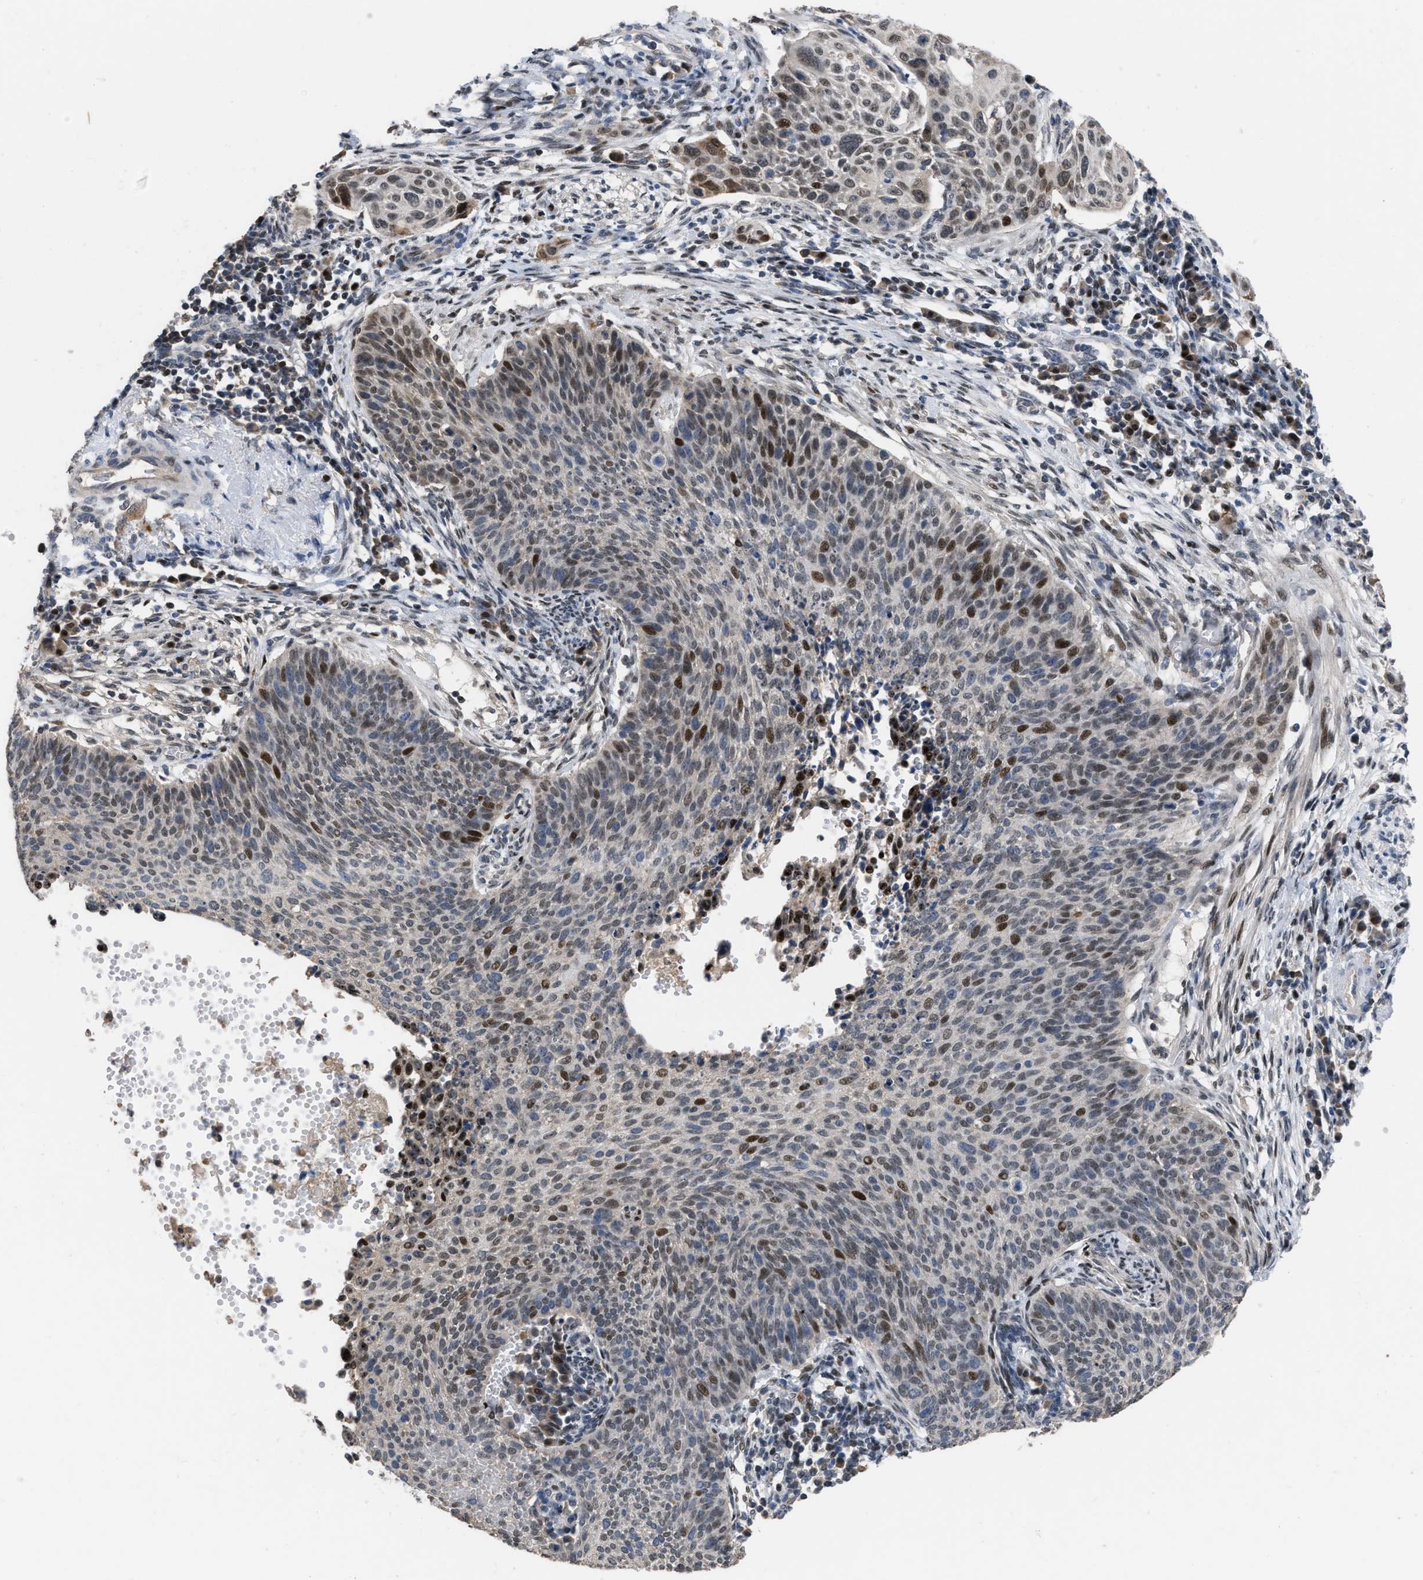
{"staining": {"intensity": "strong", "quantity": "25%-75%", "location": "nuclear"}, "tissue": "cervical cancer", "cell_type": "Tumor cells", "image_type": "cancer", "snomed": [{"axis": "morphology", "description": "Squamous cell carcinoma, NOS"}, {"axis": "topography", "description": "Cervix"}], "caption": "An IHC photomicrograph of neoplastic tissue is shown. Protein staining in brown labels strong nuclear positivity in cervical squamous cell carcinoma within tumor cells.", "gene": "SETDB1", "patient": {"sex": "female", "age": 70}}